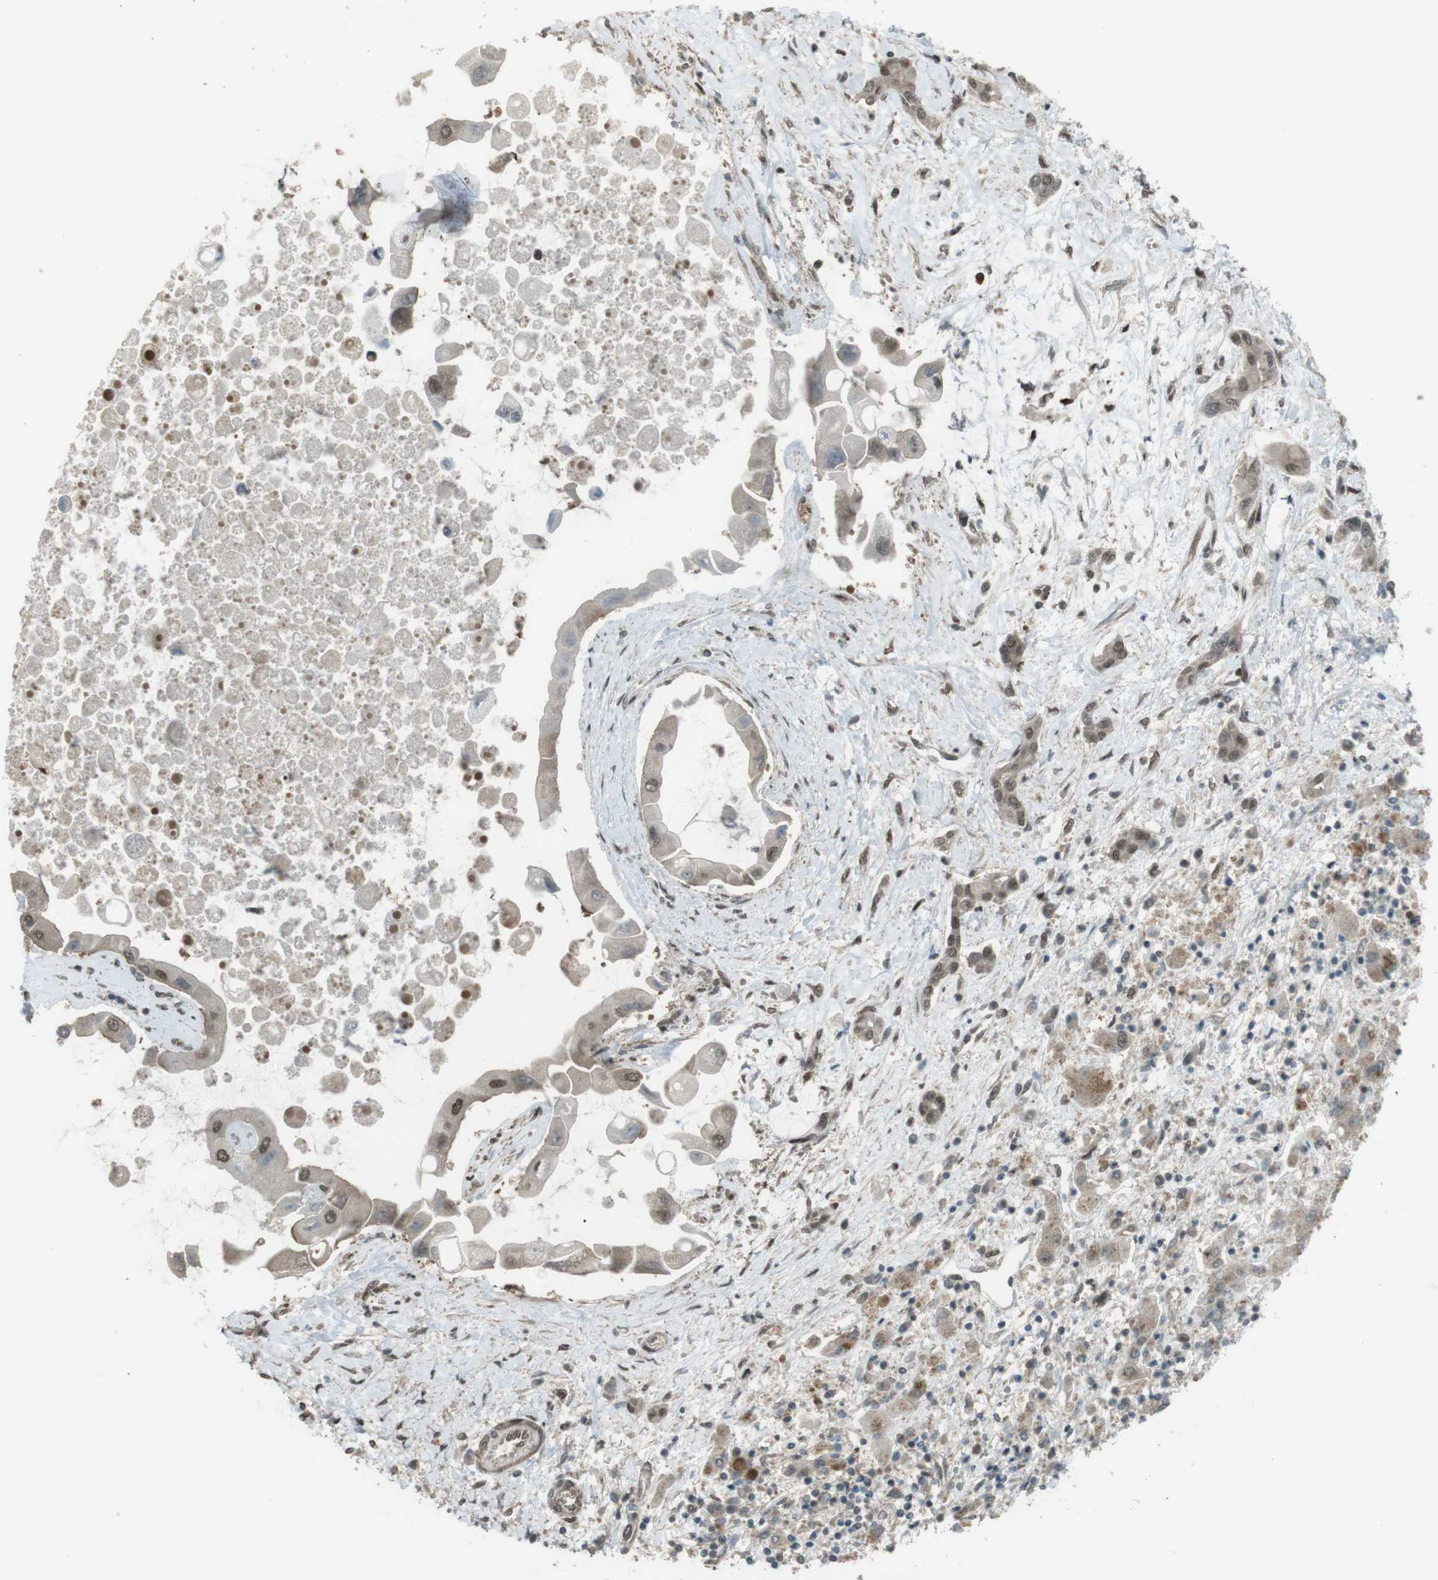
{"staining": {"intensity": "weak", "quantity": ">75%", "location": "cytoplasmic/membranous,nuclear"}, "tissue": "liver cancer", "cell_type": "Tumor cells", "image_type": "cancer", "snomed": [{"axis": "morphology", "description": "Cholangiocarcinoma"}, {"axis": "topography", "description": "Liver"}], "caption": "Tumor cells exhibit low levels of weak cytoplasmic/membranous and nuclear staining in about >75% of cells in human cholangiocarcinoma (liver).", "gene": "SLITRK5", "patient": {"sex": "male", "age": 50}}